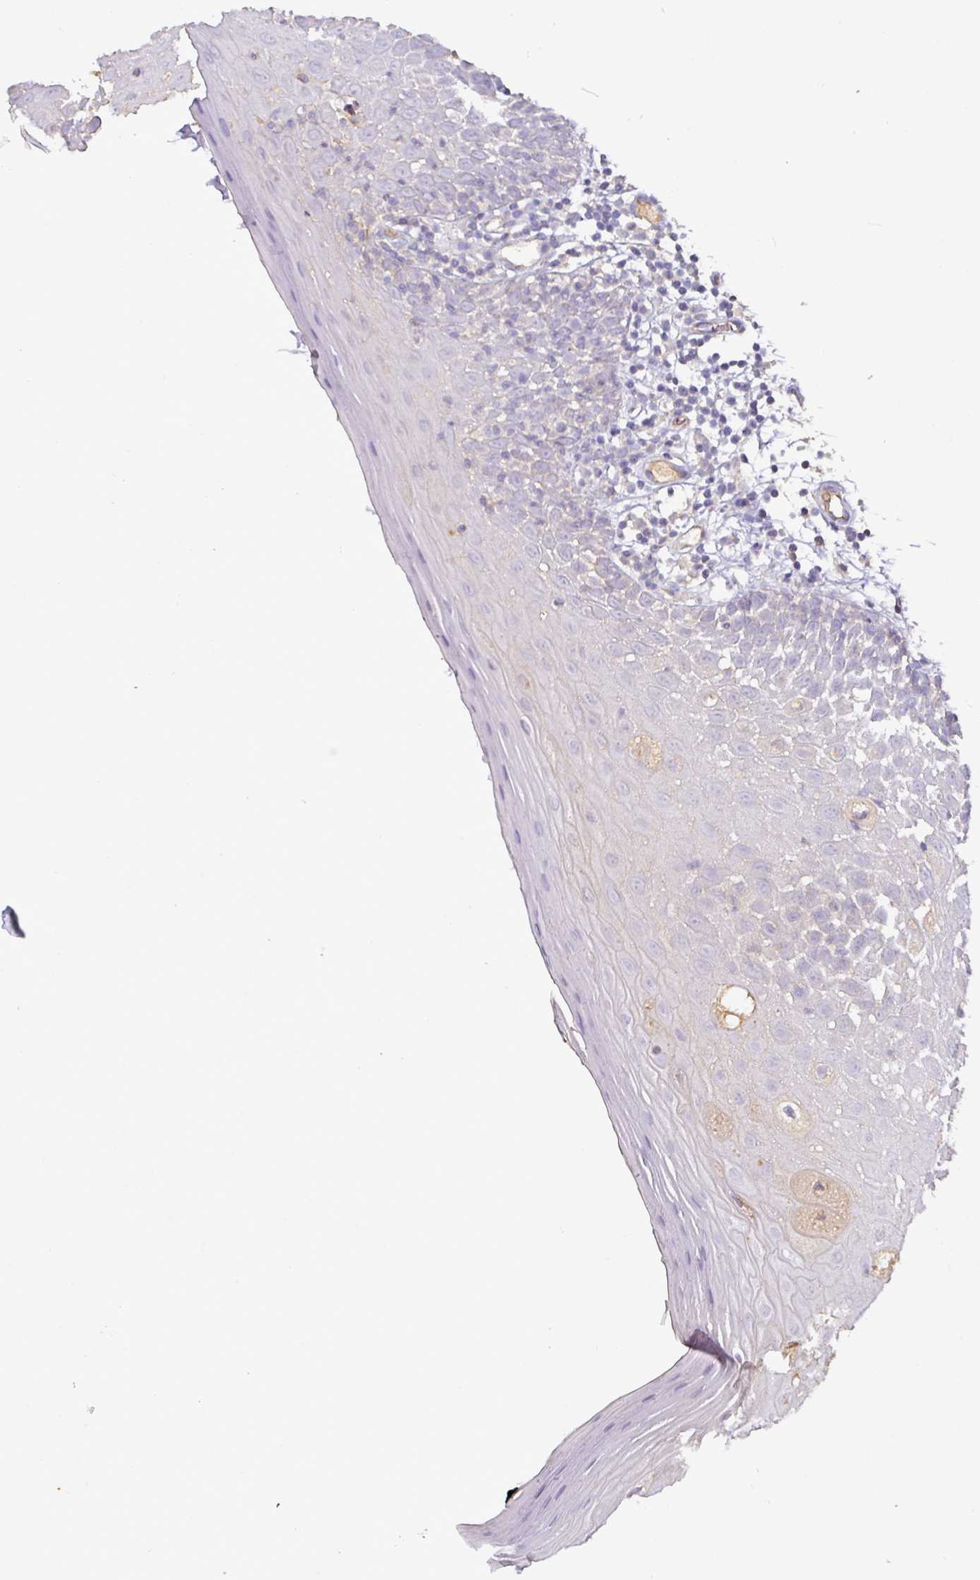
{"staining": {"intensity": "negative", "quantity": "none", "location": "none"}, "tissue": "oral mucosa", "cell_type": "Squamous epithelial cells", "image_type": "normal", "snomed": [{"axis": "morphology", "description": "Normal tissue, NOS"}, {"axis": "morphology", "description": "Squamous cell carcinoma, NOS"}, {"axis": "topography", "description": "Oral tissue"}, {"axis": "topography", "description": "Tounge, NOS"}, {"axis": "topography", "description": "Head-Neck"}], "caption": "This is a photomicrograph of immunohistochemistry (IHC) staining of normal oral mucosa, which shows no positivity in squamous epithelial cells. (DAB (3,3'-diaminobenzidine) IHC, high magnification).", "gene": "AGR3", "patient": {"sex": "male", "age": 76}}